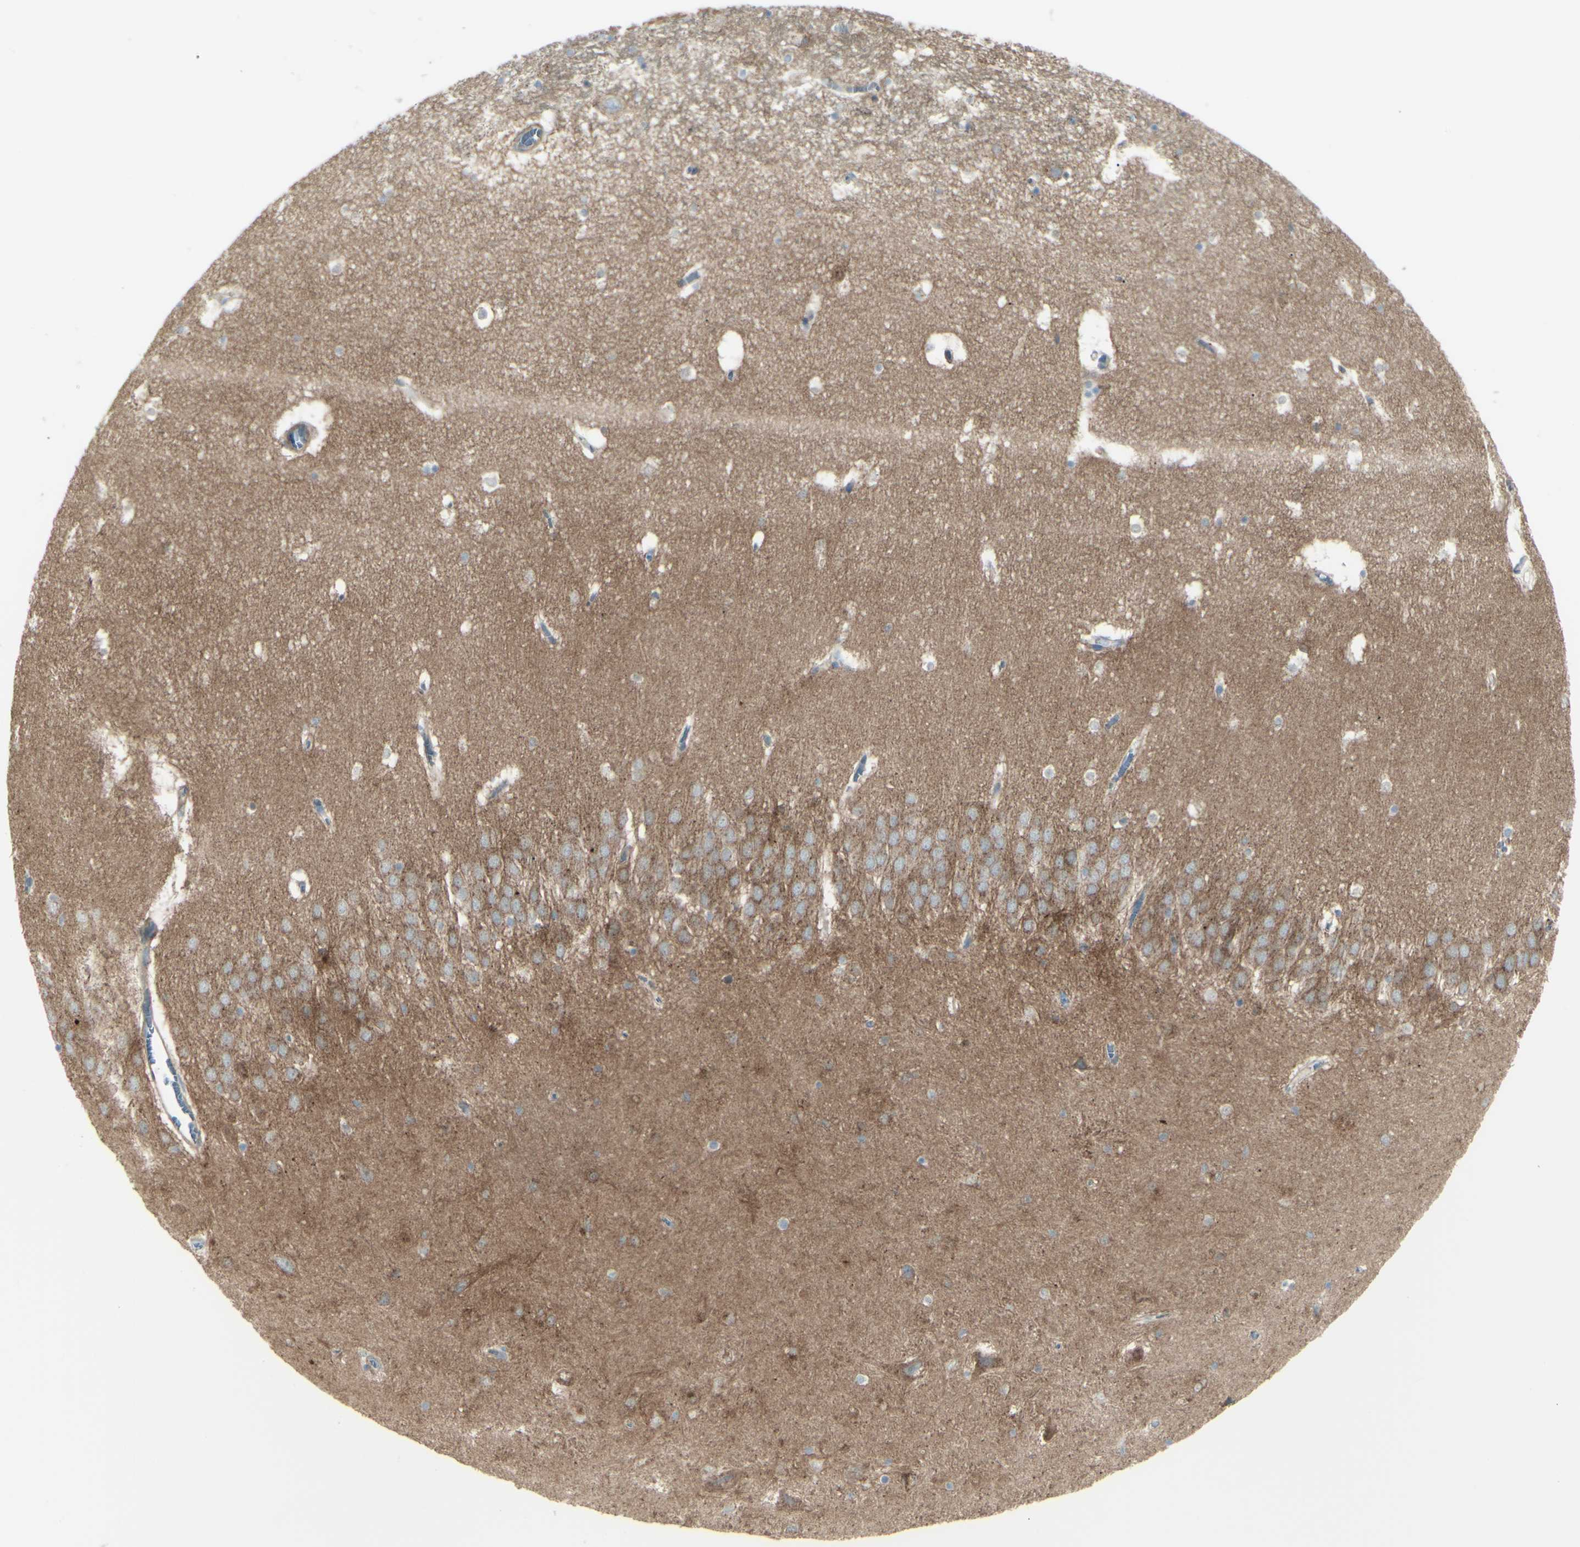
{"staining": {"intensity": "moderate", "quantity": ">75%", "location": "cytoplasmic/membranous"}, "tissue": "hippocampus", "cell_type": "Glial cells", "image_type": "normal", "snomed": [{"axis": "morphology", "description": "Normal tissue, NOS"}, {"axis": "topography", "description": "Hippocampus"}], "caption": "Glial cells display moderate cytoplasmic/membranous expression in approximately >75% of cells in benign hippocampus. Nuclei are stained in blue.", "gene": "PCDHGA10", "patient": {"sex": "male", "age": 45}}